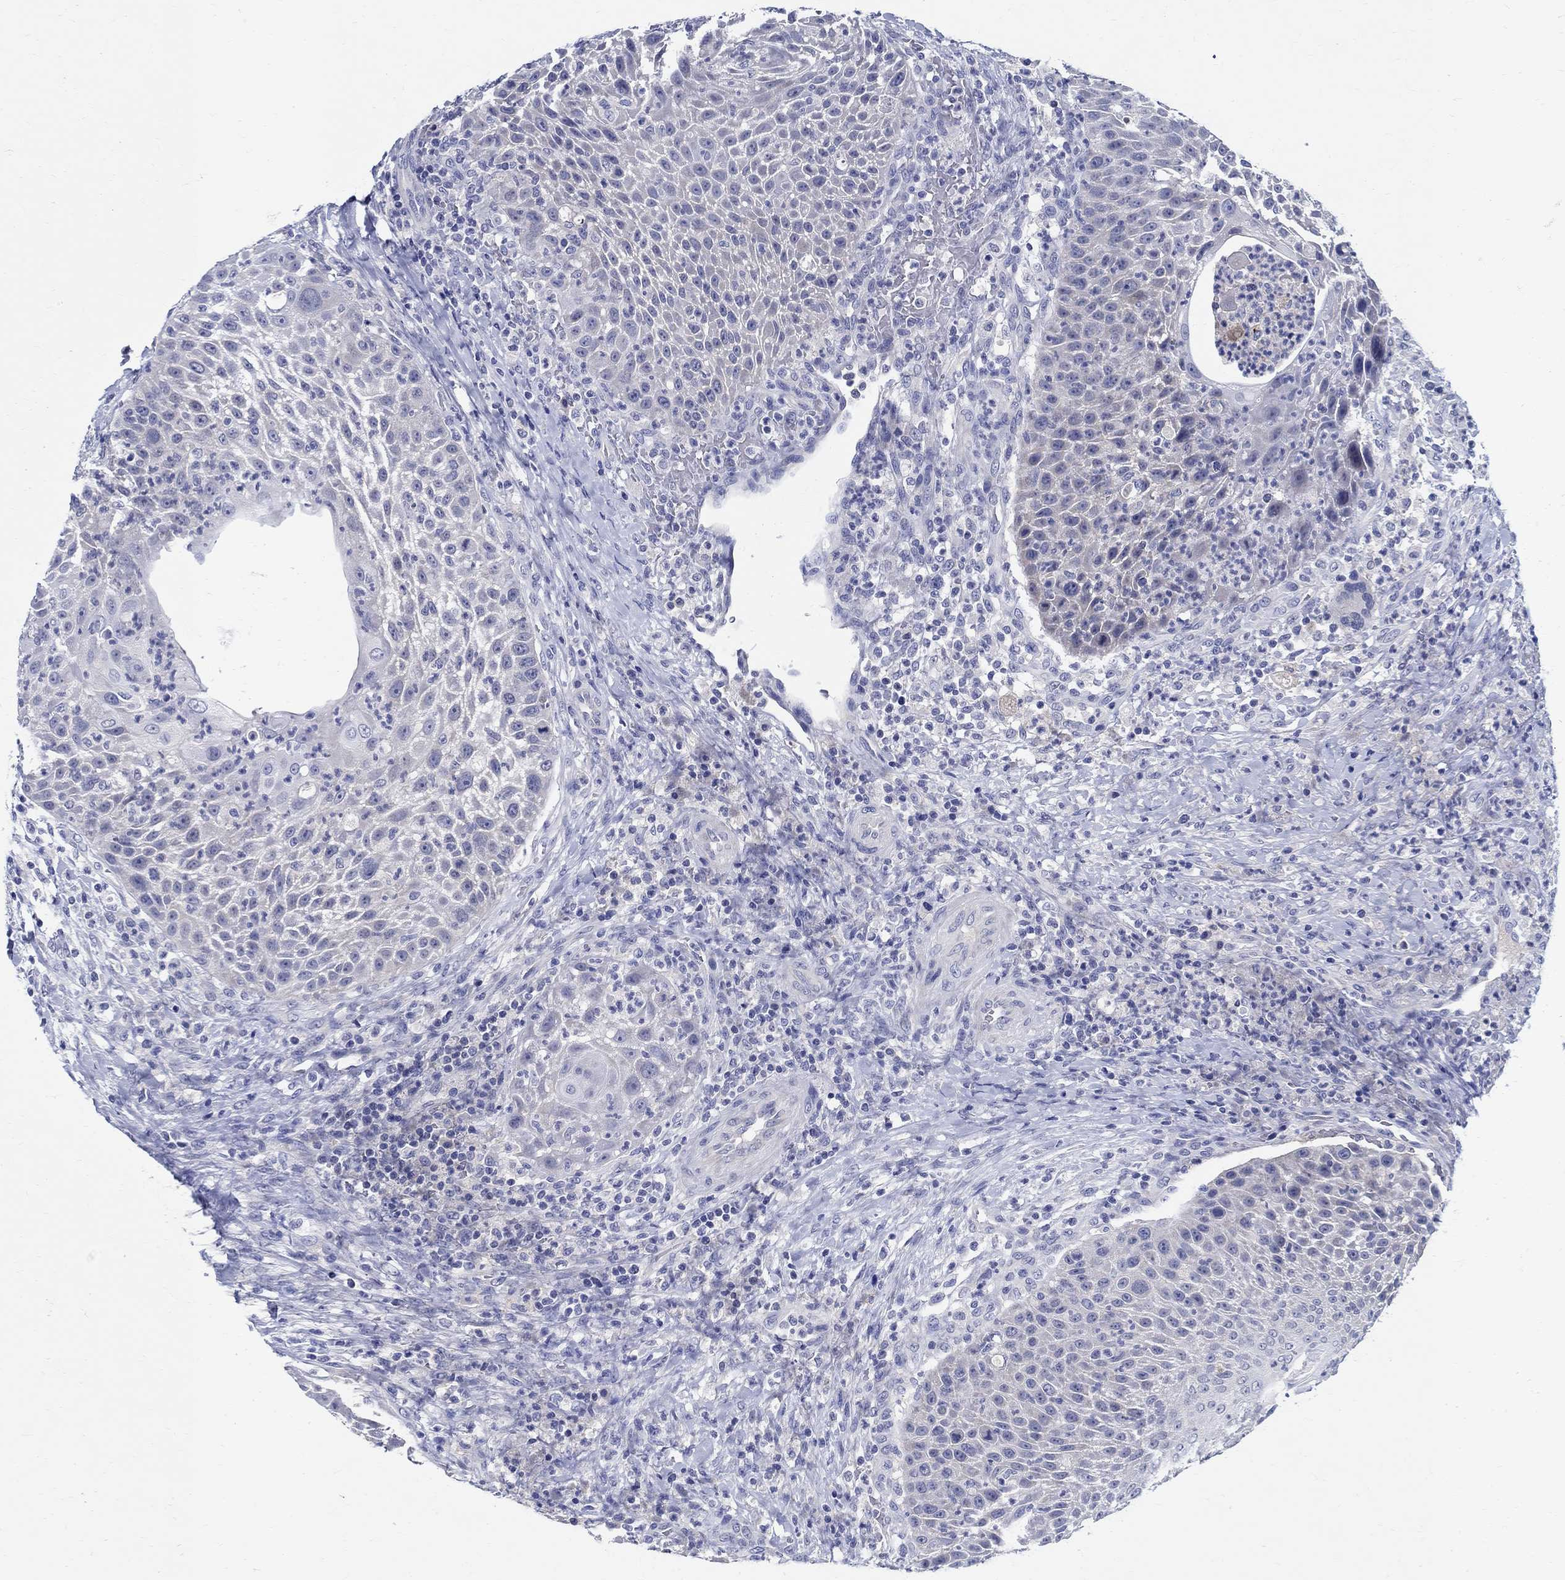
{"staining": {"intensity": "negative", "quantity": "none", "location": "none"}, "tissue": "head and neck cancer", "cell_type": "Tumor cells", "image_type": "cancer", "snomed": [{"axis": "morphology", "description": "Squamous cell carcinoma, NOS"}, {"axis": "topography", "description": "Head-Neck"}], "caption": "Tumor cells show no significant protein positivity in head and neck squamous cell carcinoma. (DAB immunohistochemistry with hematoxylin counter stain).", "gene": "CRYGD", "patient": {"sex": "male", "age": 69}}